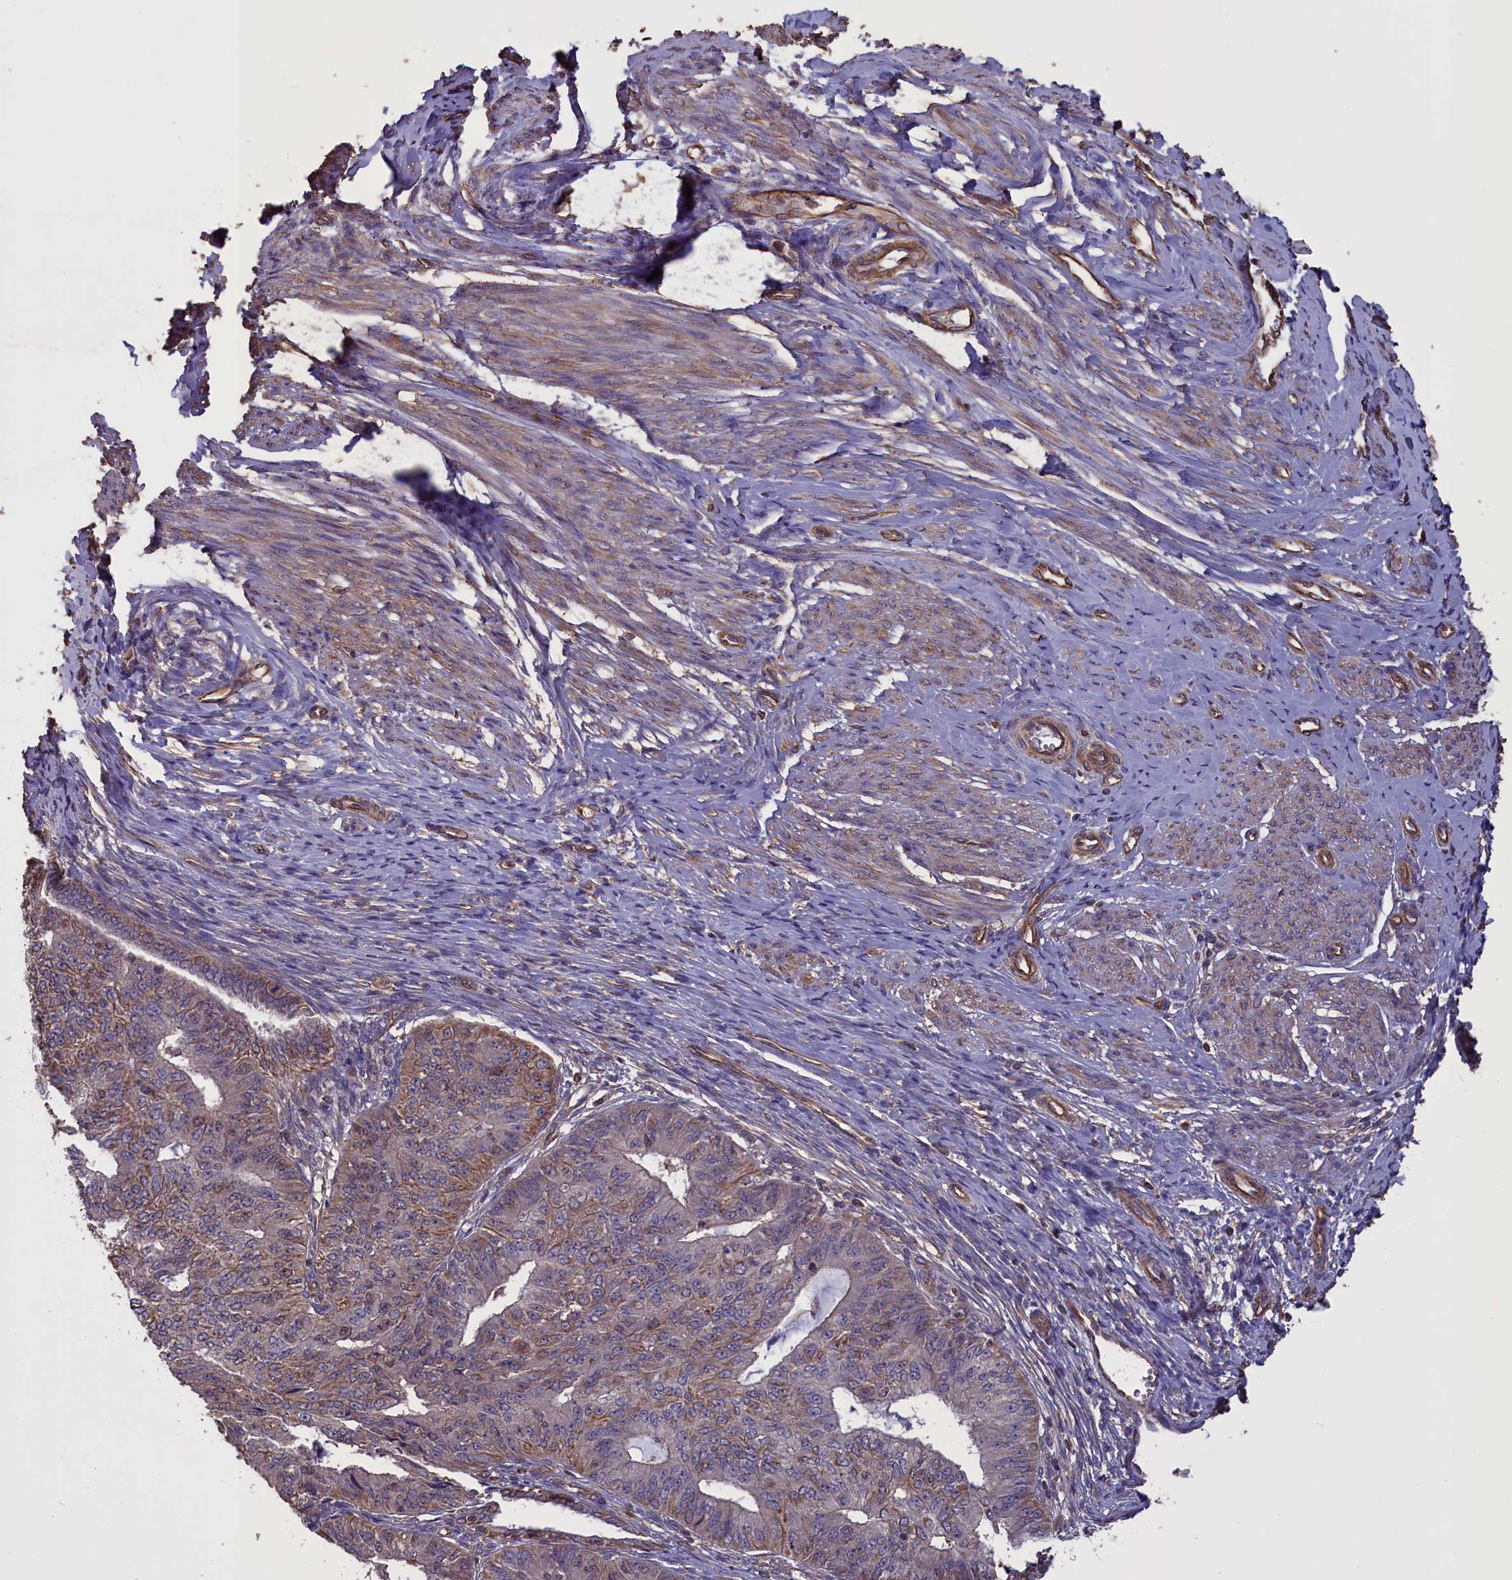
{"staining": {"intensity": "moderate", "quantity": "<25%", "location": "cytoplasmic/membranous"}, "tissue": "endometrial cancer", "cell_type": "Tumor cells", "image_type": "cancer", "snomed": [{"axis": "morphology", "description": "Adenocarcinoma, NOS"}, {"axis": "topography", "description": "Endometrium"}], "caption": "Immunohistochemistry (DAB (3,3'-diaminobenzidine)) staining of endometrial adenocarcinoma reveals moderate cytoplasmic/membranous protein staining in about <25% of tumor cells.", "gene": "DAPK3", "patient": {"sex": "female", "age": 32}}